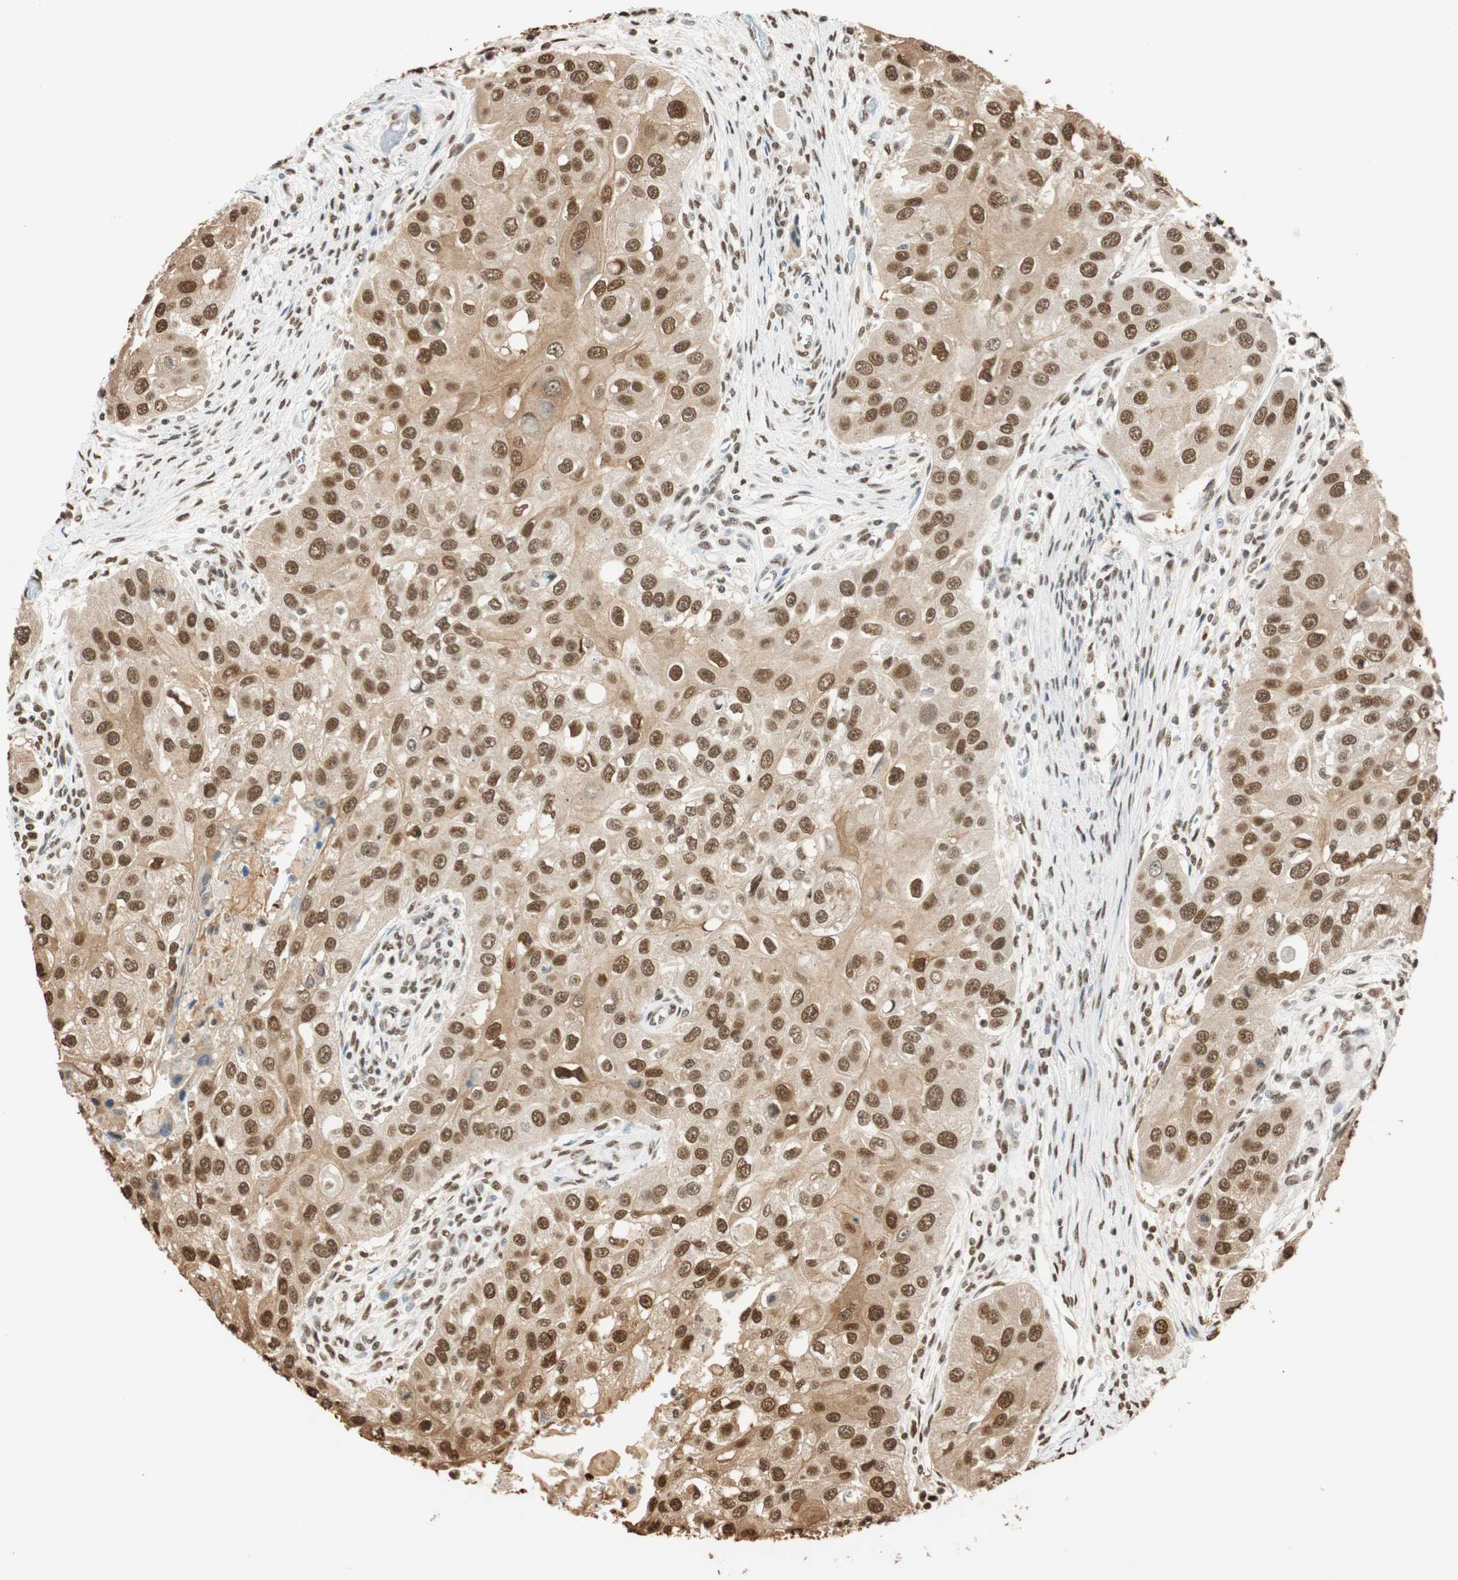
{"staining": {"intensity": "moderate", "quantity": ">75%", "location": "cytoplasmic/membranous,nuclear"}, "tissue": "head and neck cancer", "cell_type": "Tumor cells", "image_type": "cancer", "snomed": [{"axis": "morphology", "description": "Squamous cell carcinoma, NOS"}, {"axis": "topography", "description": "Oral tissue"}, {"axis": "topography", "description": "Head-Neck"}], "caption": "Head and neck squamous cell carcinoma stained with a brown dye demonstrates moderate cytoplasmic/membranous and nuclear positive expression in approximately >75% of tumor cells.", "gene": "FANCG", "patient": {"sex": "female", "age": 76}}